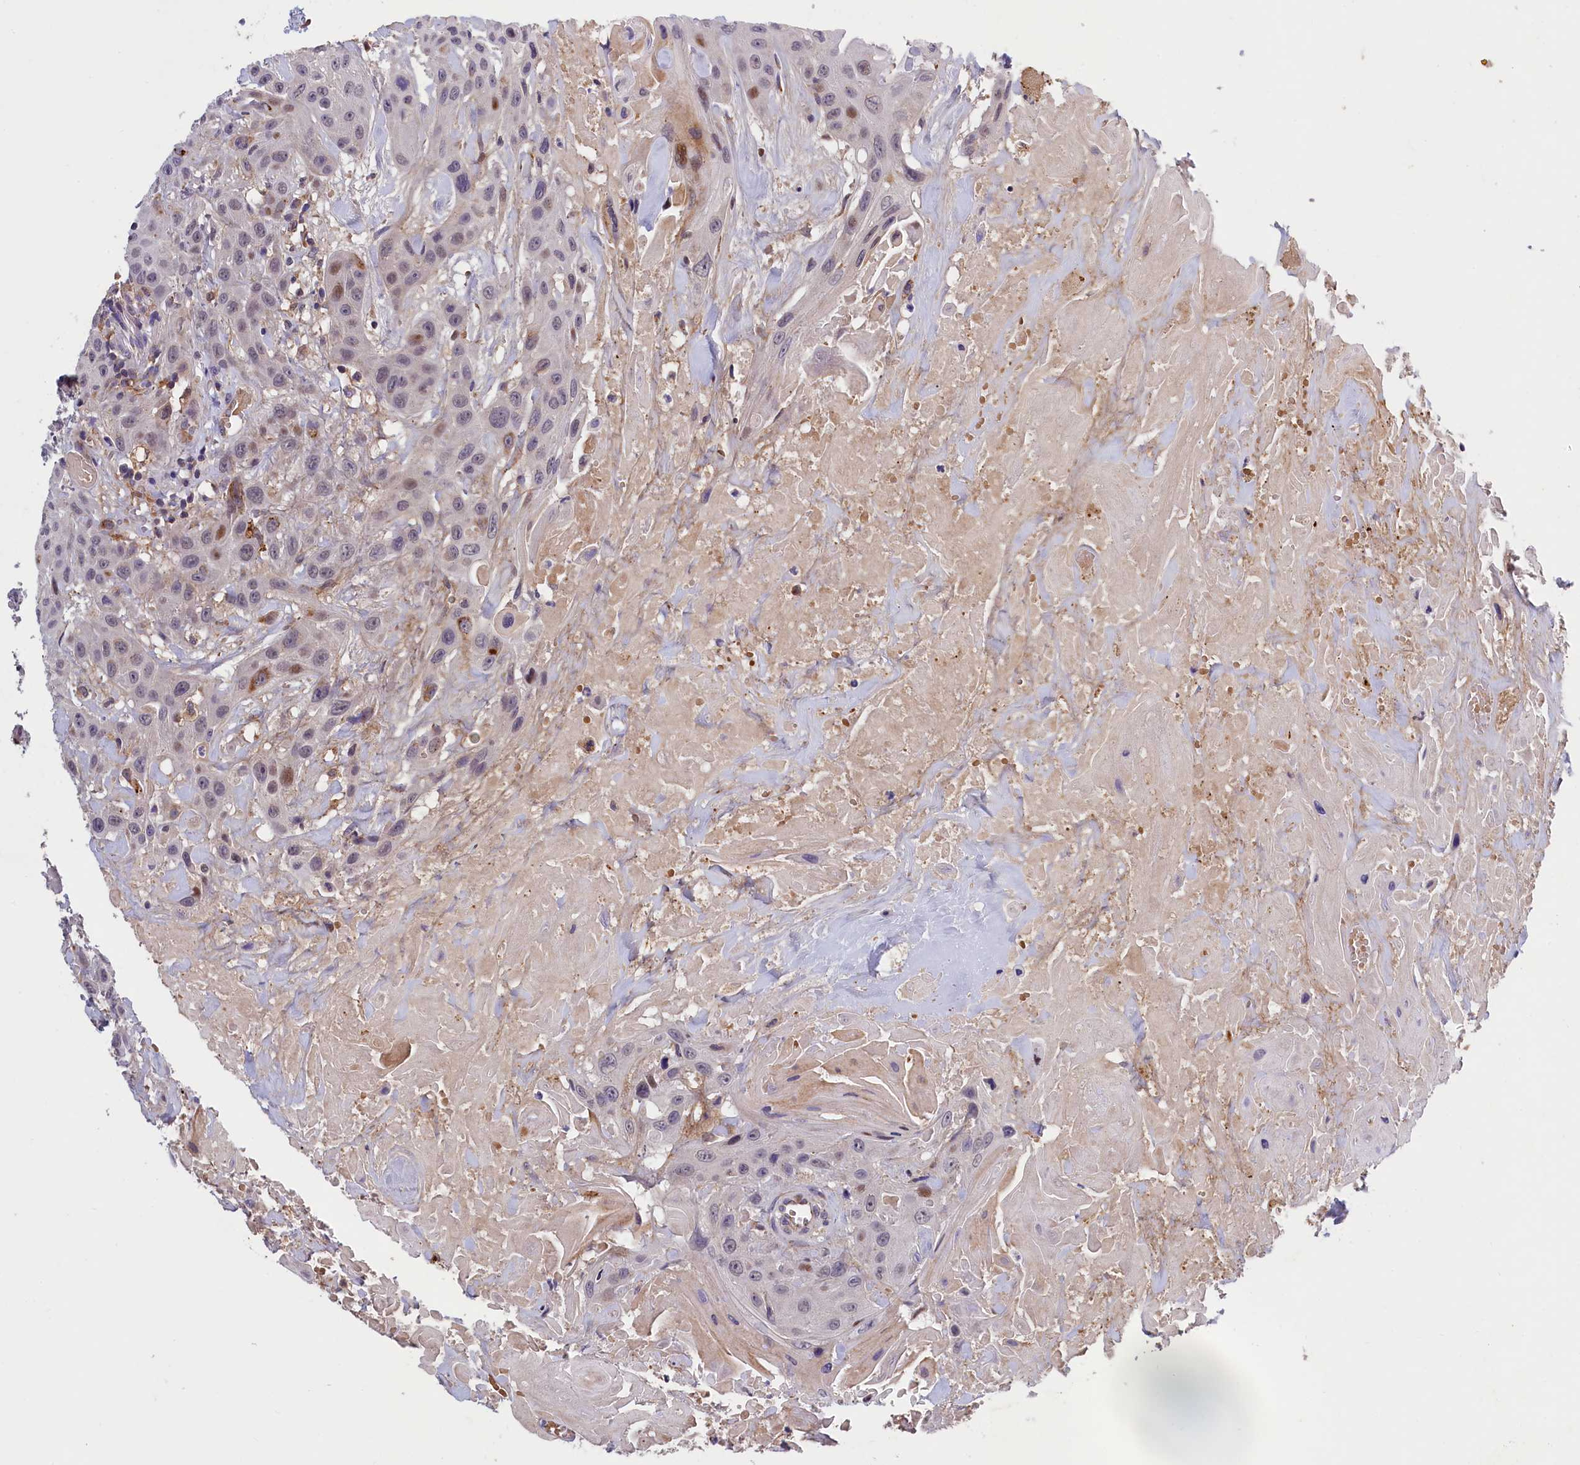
{"staining": {"intensity": "moderate", "quantity": "<25%", "location": "cytoplasmic/membranous"}, "tissue": "head and neck cancer", "cell_type": "Tumor cells", "image_type": "cancer", "snomed": [{"axis": "morphology", "description": "Squamous cell carcinoma, NOS"}, {"axis": "topography", "description": "Head-Neck"}], "caption": "High-magnification brightfield microscopy of head and neck cancer stained with DAB (3,3'-diaminobenzidine) (brown) and counterstained with hematoxylin (blue). tumor cells exhibit moderate cytoplasmic/membranous expression is seen in approximately<25% of cells. The staining is performed using DAB brown chromogen to label protein expression. The nuclei are counter-stained blue using hematoxylin.", "gene": "NAIP", "patient": {"sex": "male", "age": 81}}